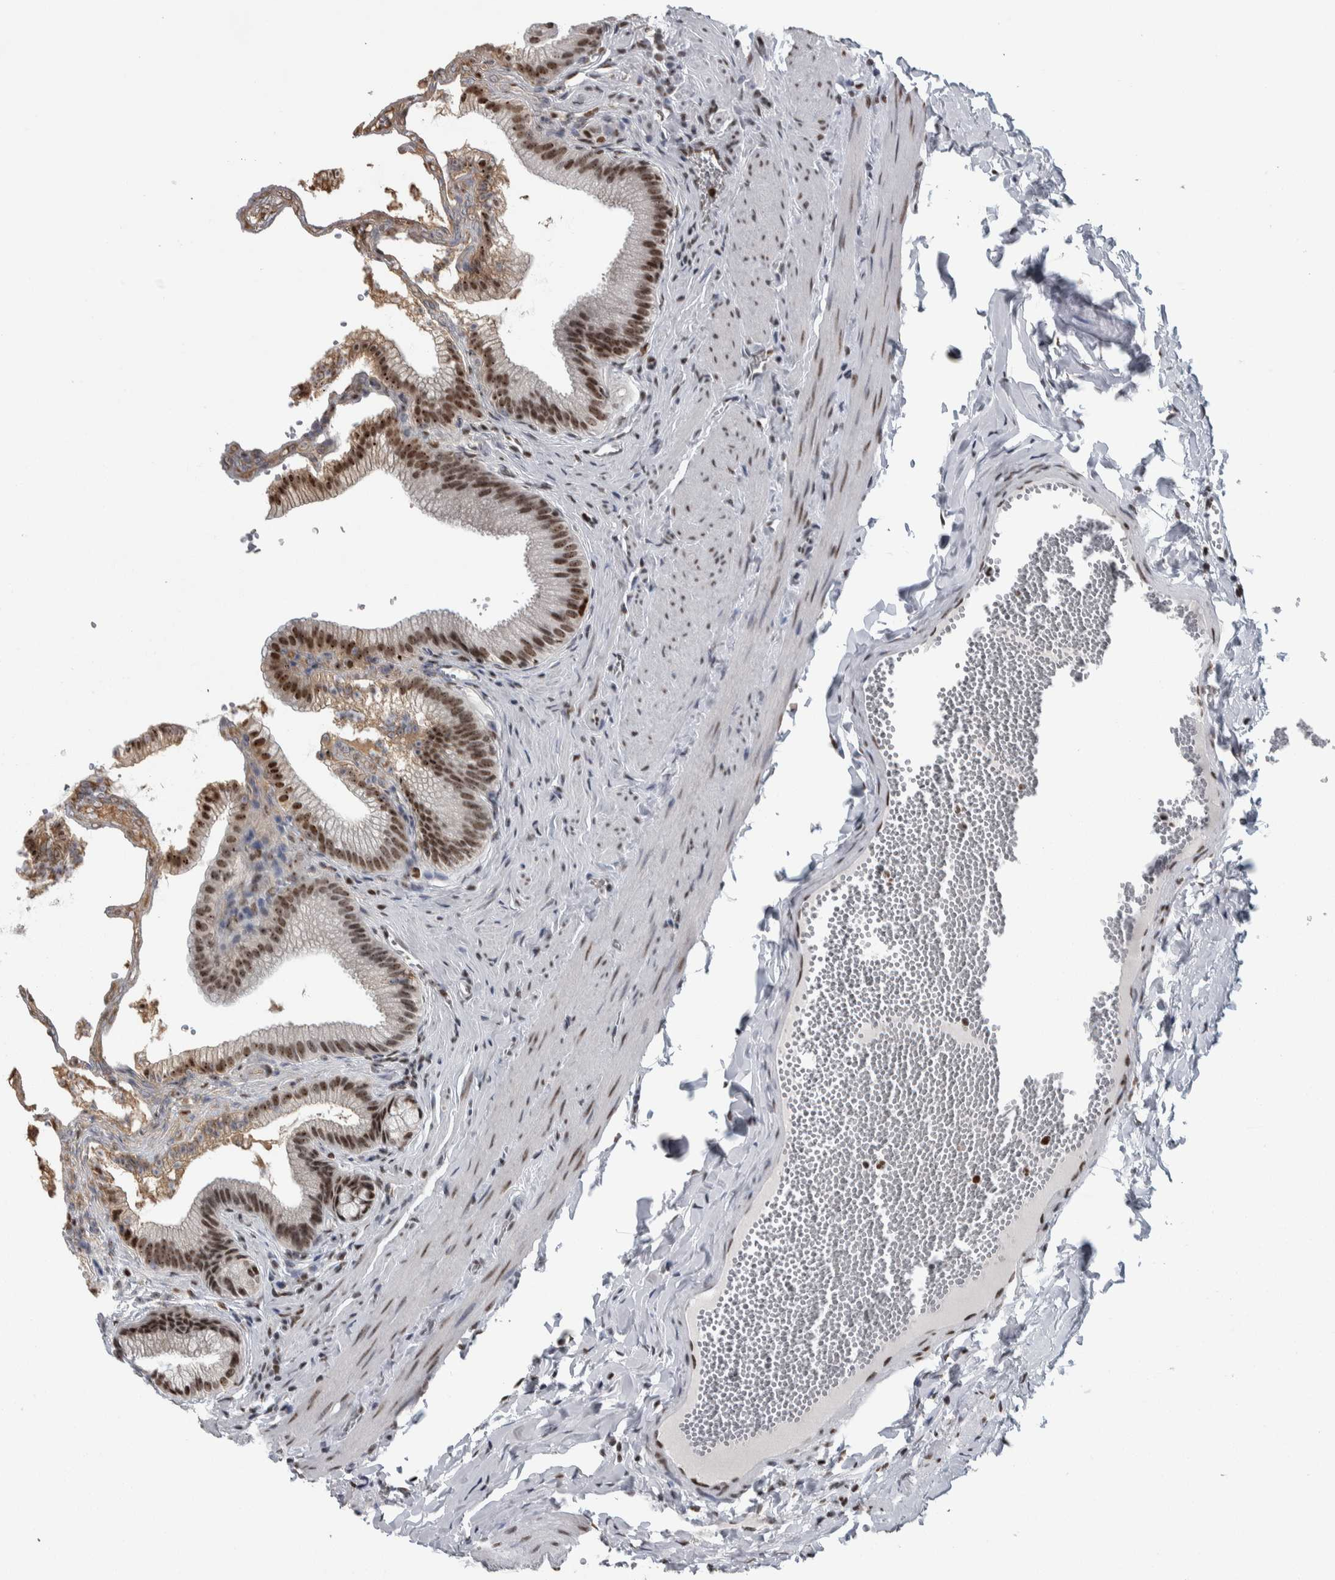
{"staining": {"intensity": "strong", "quantity": ">75%", "location": "nuclear"}, "tissue": "gallbladder", "cell_type": "Glandular cells", "image_type": "normal", "snomed": [{"axis": "morphology", "description": "Normal tissue, NOS"}, {"axis": "topography", "description": "Gallbladder"}], "caption": "Protein staining of unremarkable gallbladder reveals strong nuclear staining in approximately >75% of glandular cells.", "gene": "TOP2B", "patient": {"sex": "male", "age": 38}}